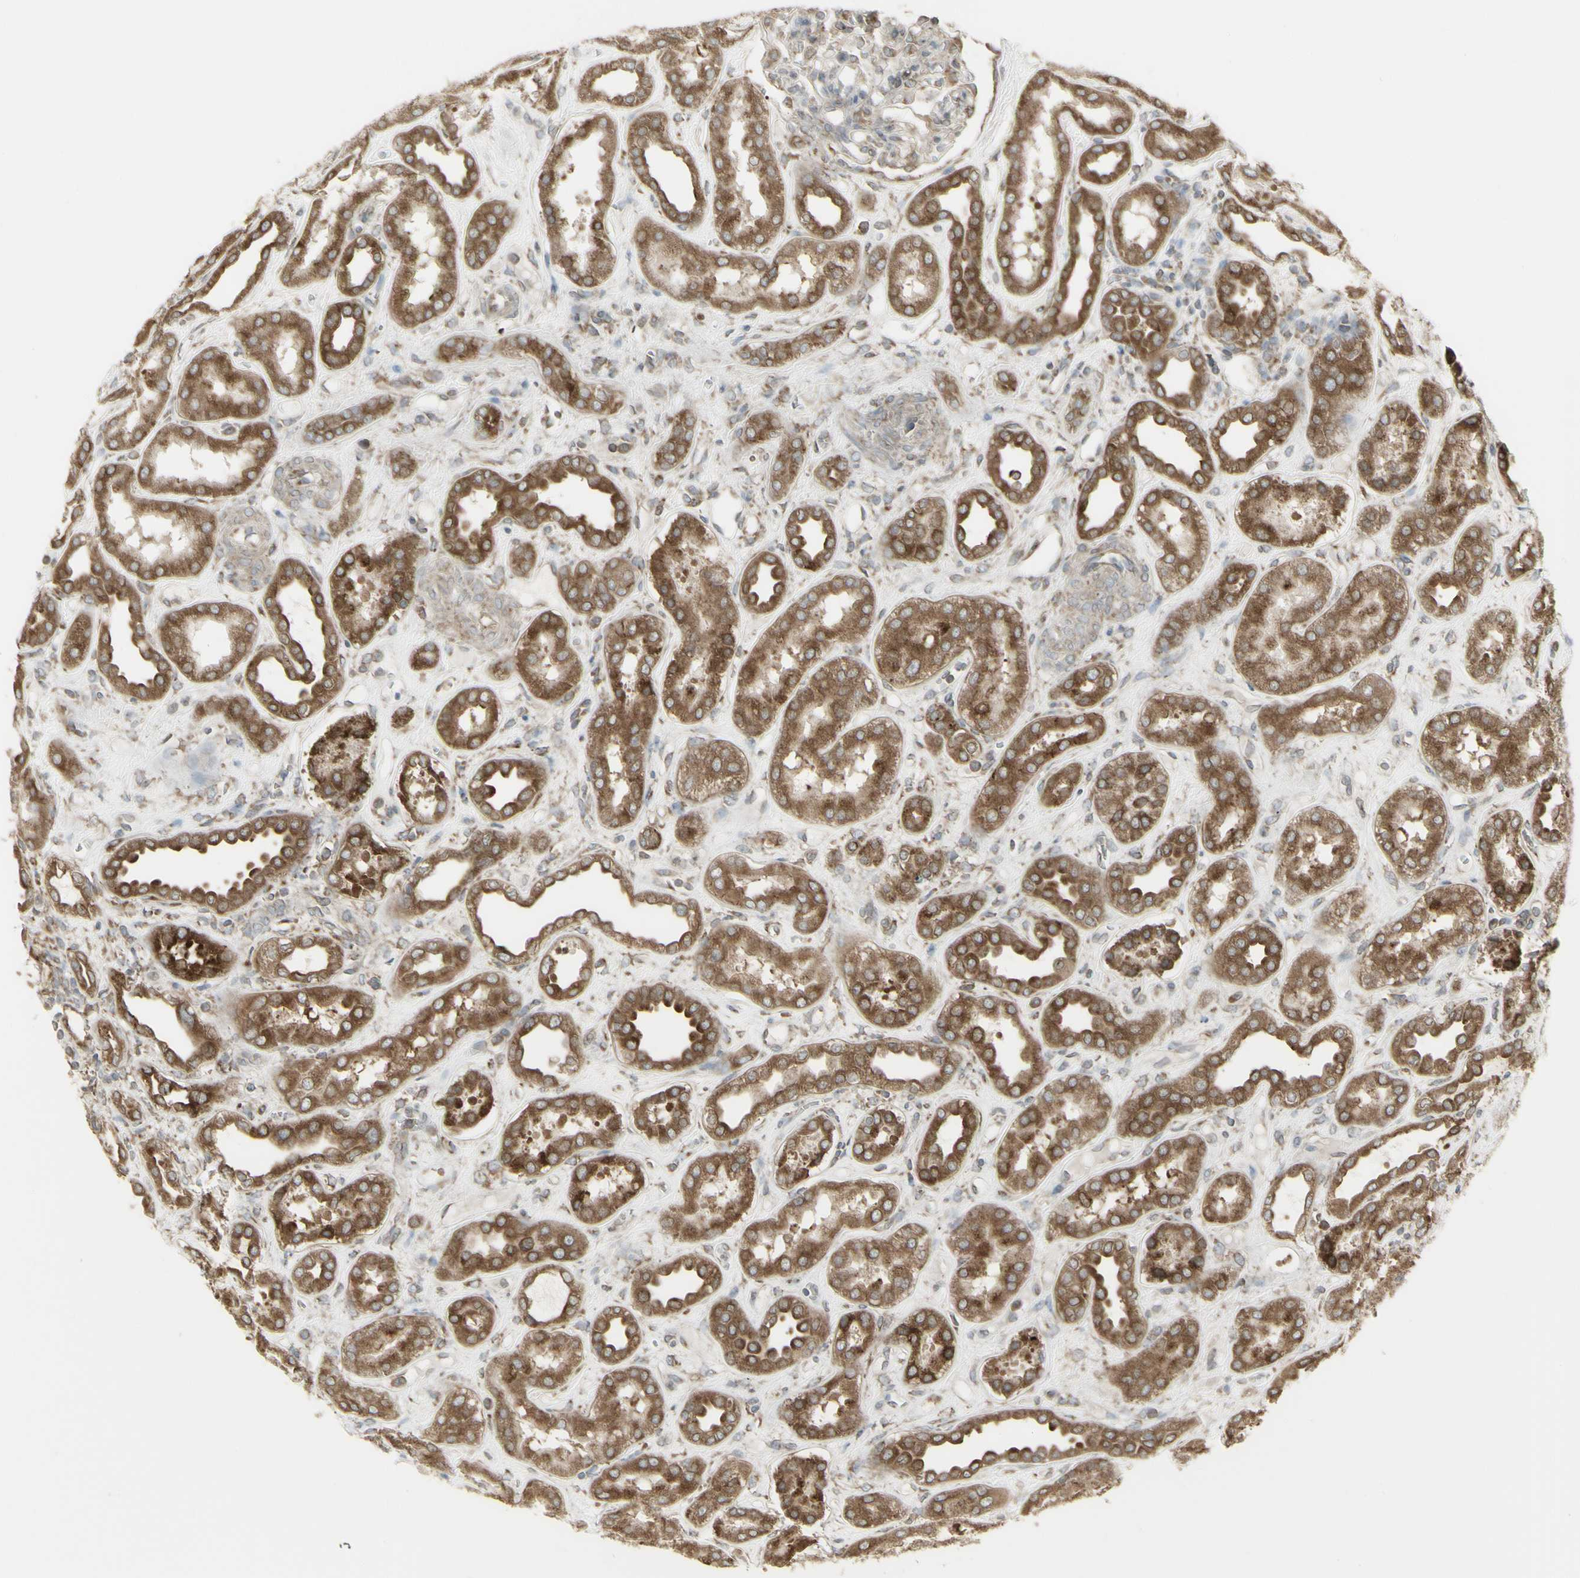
{"staining": {"intensity": "weak", "quantity": ">75%", "location": "cytoplasmic/membranous"}, "tissue": "kidney", "cell_type": "Cells in glomeruli", "image_type": "normal", "snomed": [{"axis": "morphology", "description": "Normal tissue, NOS"}, {"axis": "topography", "description": "Kidney"}], "caption": "Immunohistochemistry (IHC) staining of unremarkable kidney, which exhibits low levels of weak cytoplasmic/membranous staining in about >75% of cells in glomeruli indicating weak cytoplasmic/membranous protein positivity. The staining was performed using DAB (3,3'-diaminobenzidine) (brown) for protein detection and nuclei were counterstained in hematoxylin (blue).", "gene": "FKBP3", "patient": {"sex": "male", "age": 59}}